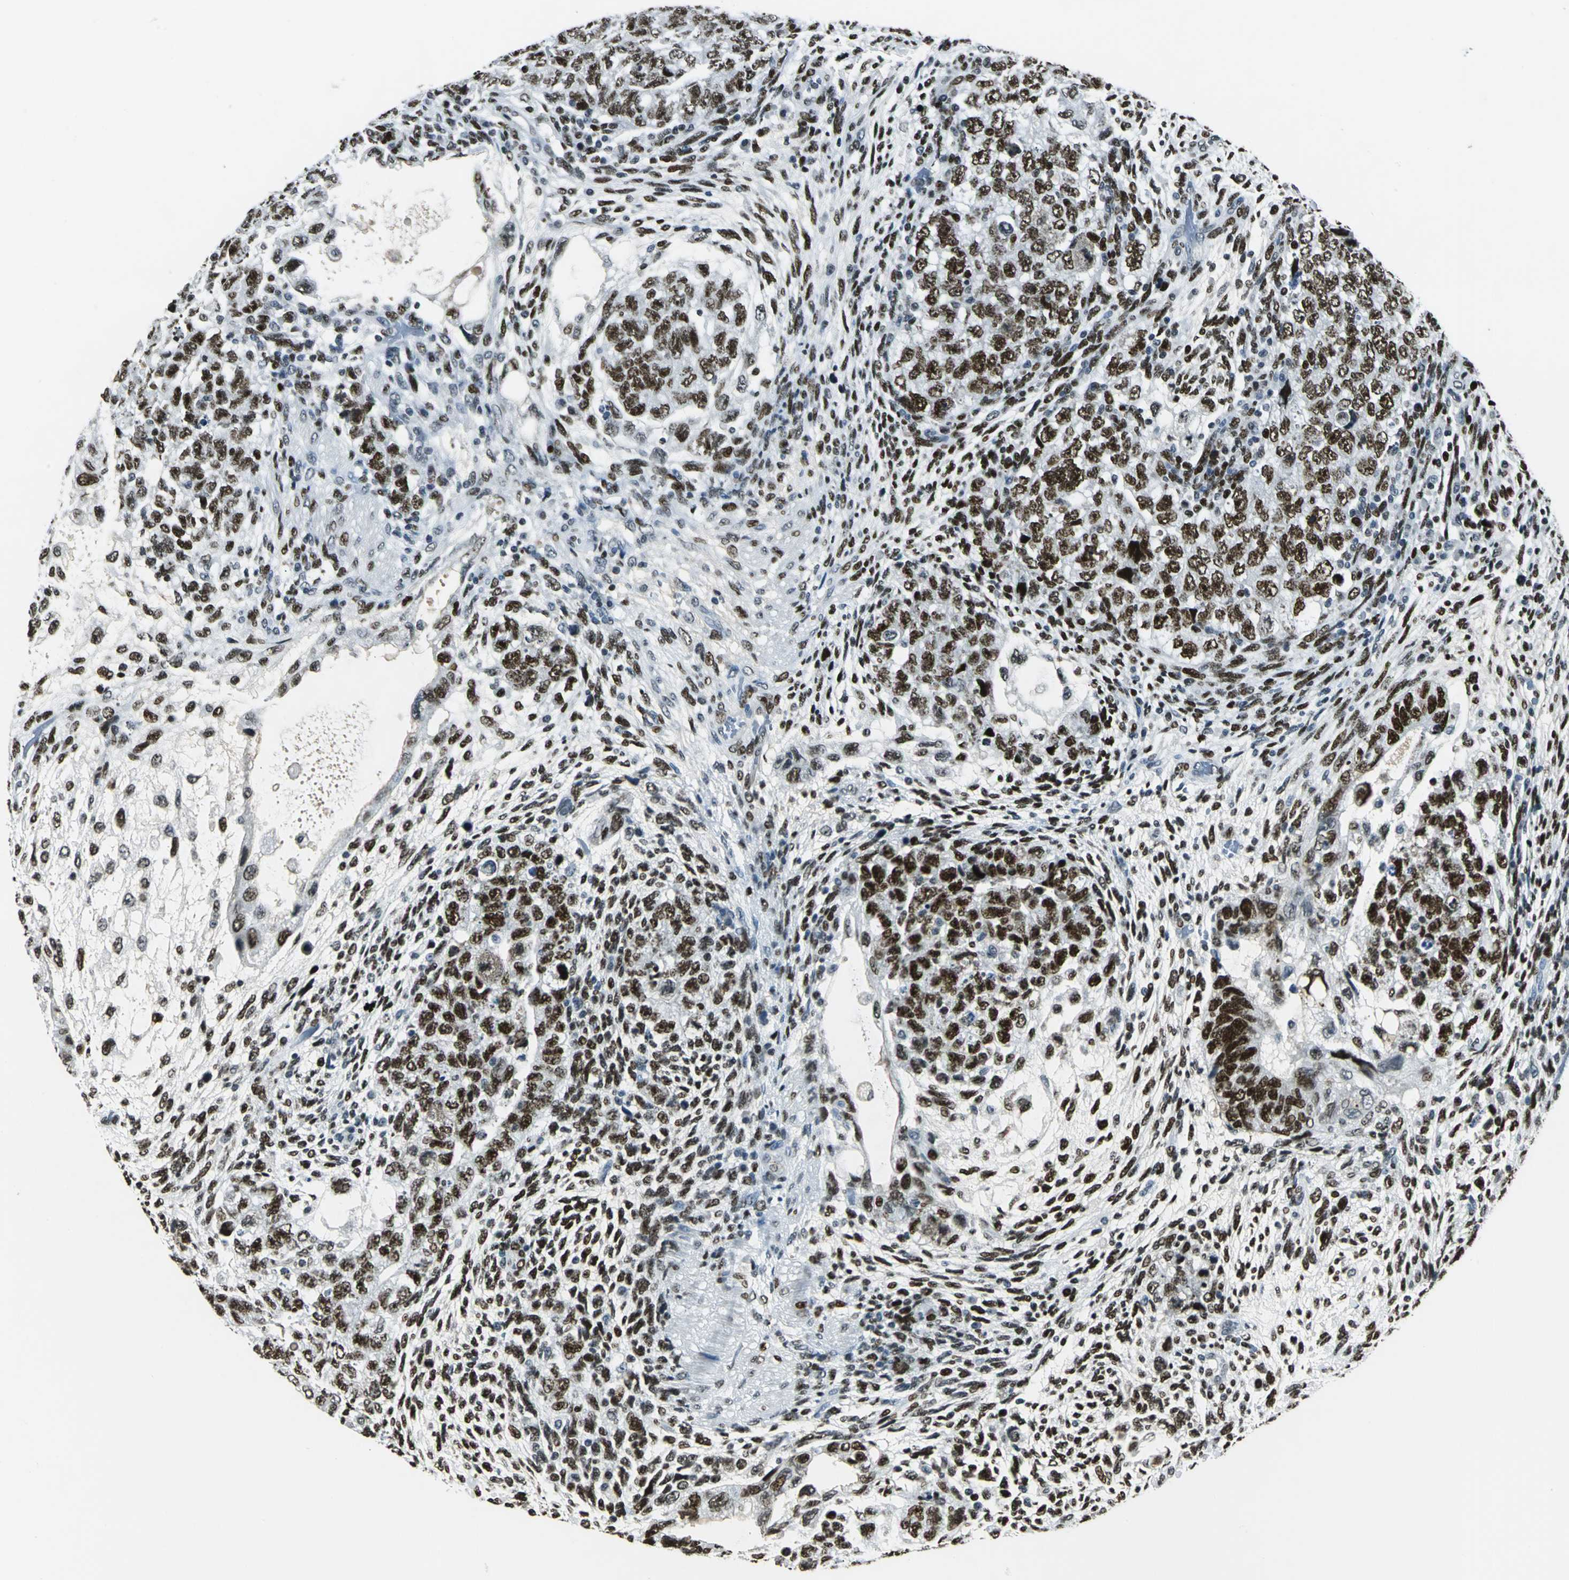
{"staining": {"intensity": "strong", "quantity": ">75%", "location": "nuclear"}, "tissue": "testis cancer", "cell_type": "Tumor cells", "image_type": "cancer", "snomed": [{"axis": "morphology", "description": "Normal tissue, NOS"}, {"axis": "morphology", "description": "Carcinoma, Embryonal, NOS"}, {"axis": "topography", "description": "Testis"}], "caption": "Immunohistochemistry image of neoplastic tissue: human testis cancer (embryonal carcinoma) stained using IHC shows high levels of strong protein expression localized specifically in the nuclear of tumor cells, appearing as a nuclear brown color.", "gene": "MCM4", "patient": {"sex": "male", "age": 36}}